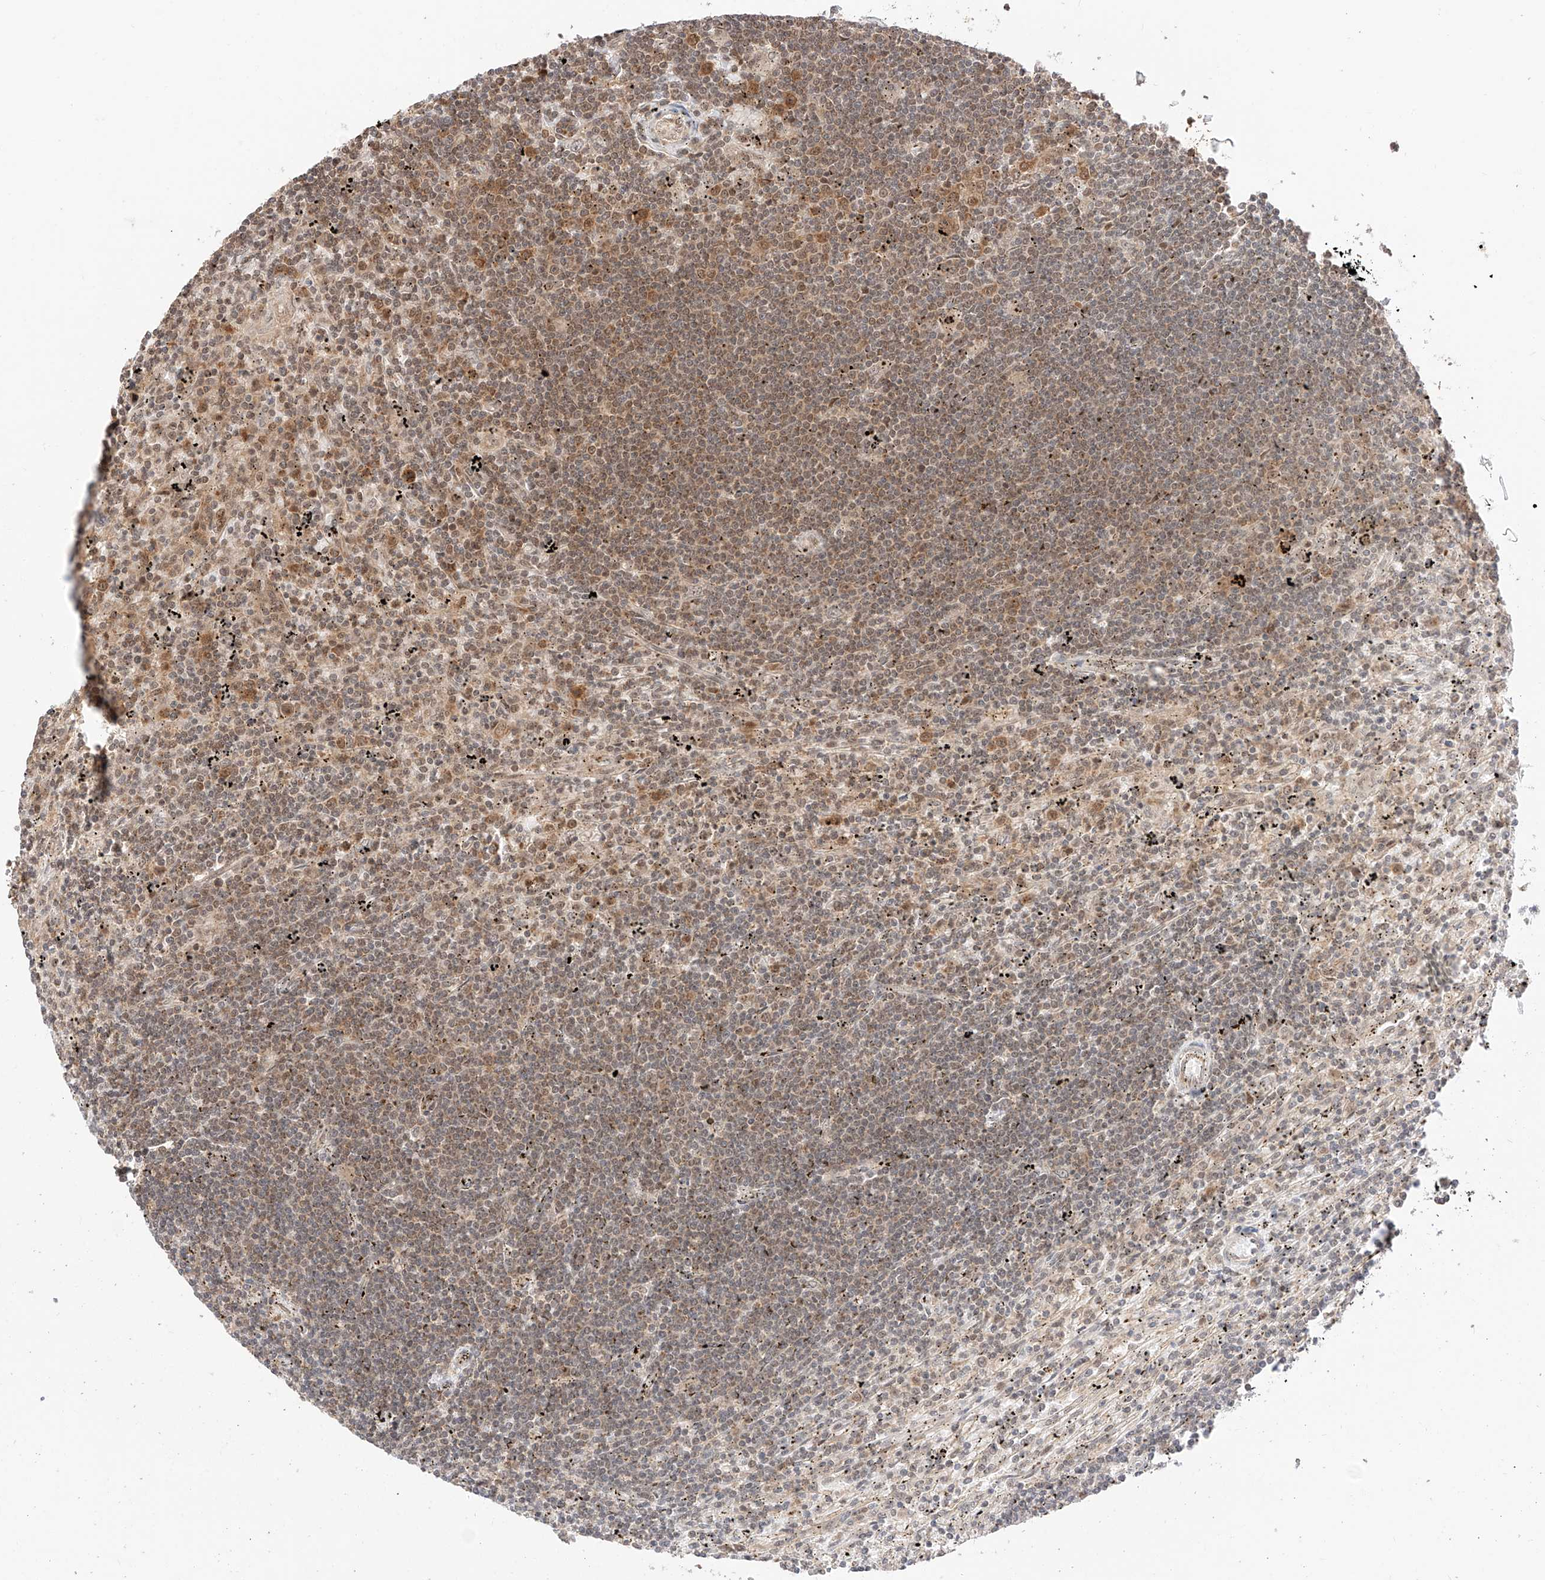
{"staining": {"intensity": "weak", "quantity": "25%-75%", "location": "cytoplasmic/membranous,nuclear"}, "tissue": "lymphoma", "cell_type": "Tumor cells", "image_type": "cancer", "snomed": [{"axis": "morphology", "description": "Malignant lymphoma, non-Hodgkin's type, Low grade"}, {"axis": "topography", "description": "Spleen"}], "caption": "This micrograph reveals malignant lymphoma, non-Hodgkin's type (low-grade) stained with immunohistochemistry to label a protein in brown. The cytoplasmic/membranous and nuclear of tumor cells show weak positivity for the protein. Nuclei are counter-stained blue.", "gene": "EIF4H", "patient": {"sex": "male", "age": 76}}